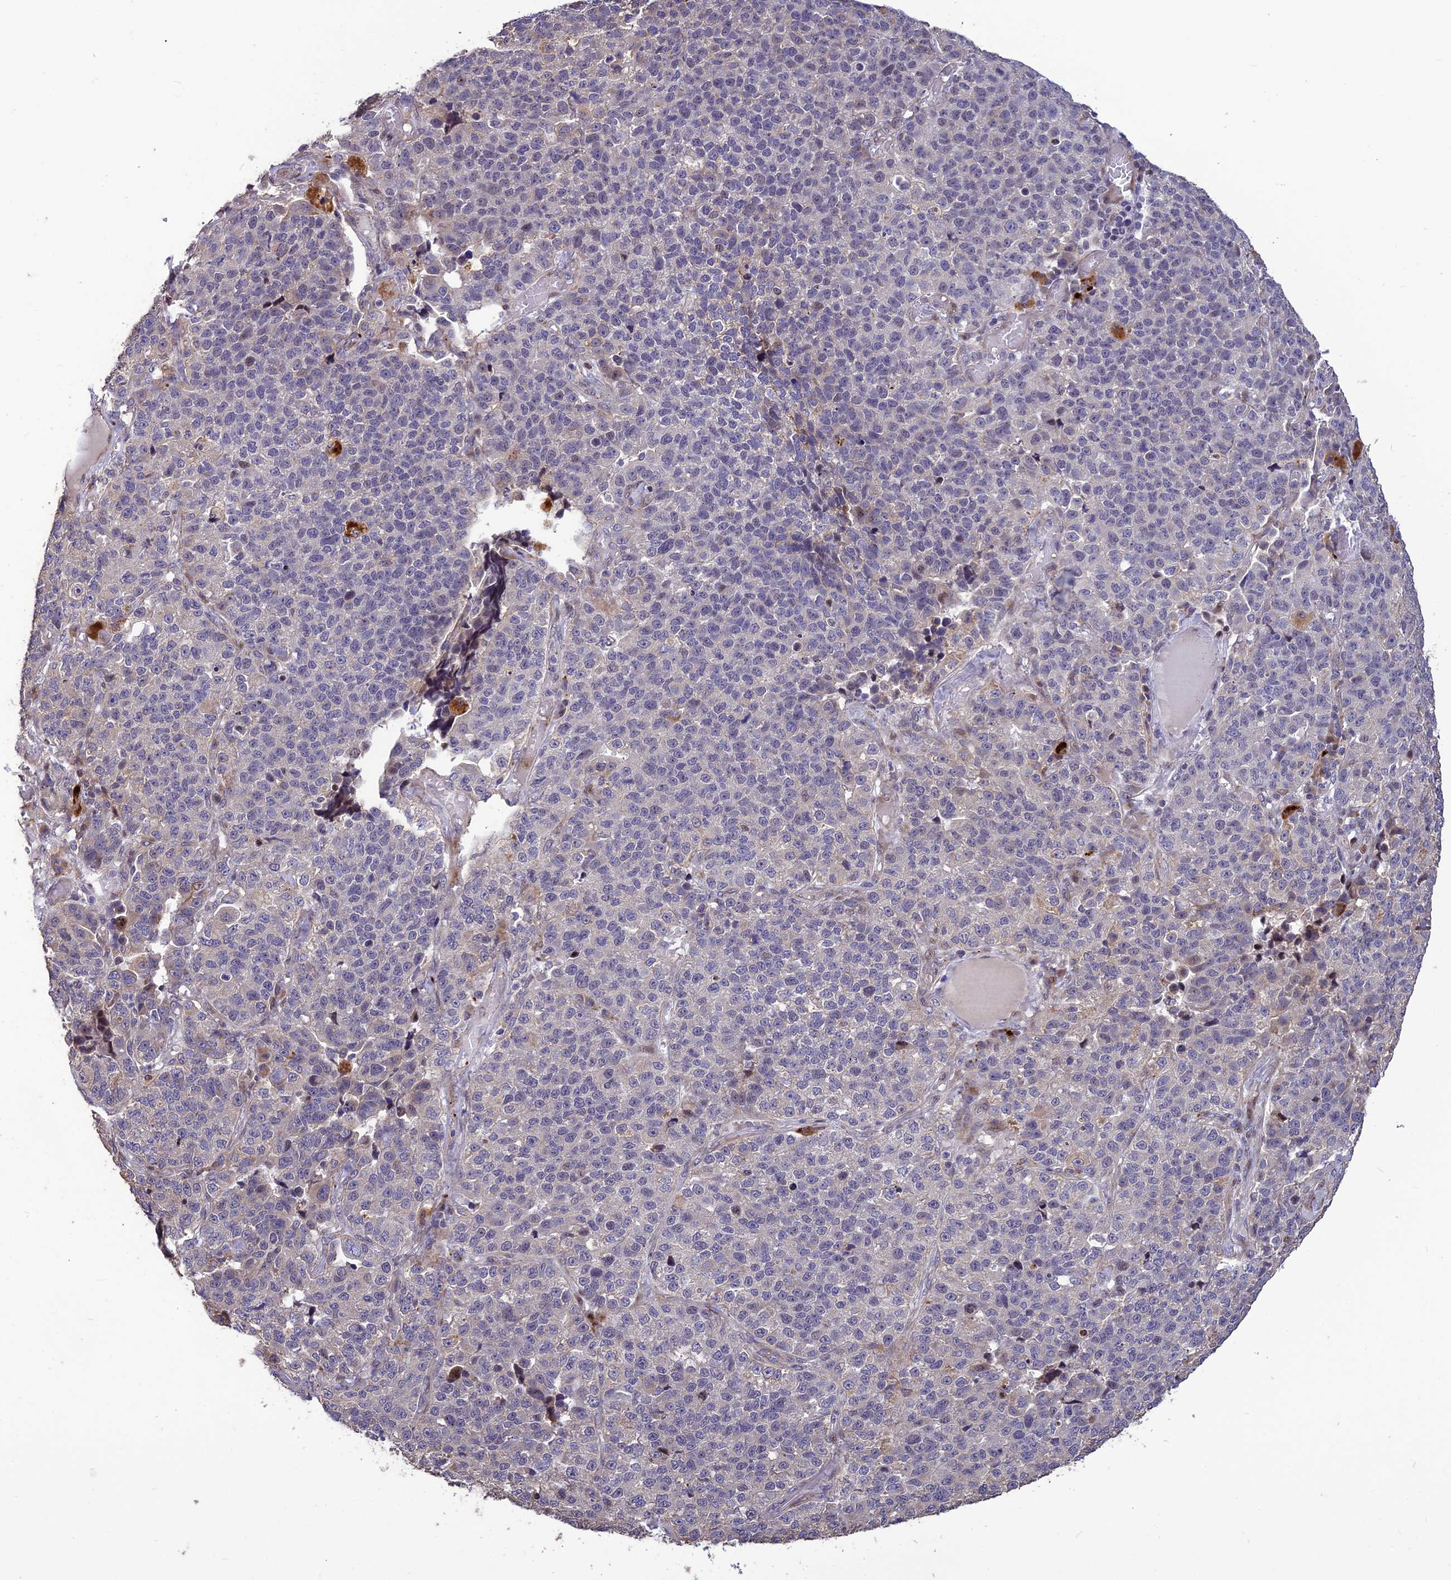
{"staining": {"intensity": "negative", "quantity": "none", "location": "none"}, "tissue": "lung cancer", "cell_type": "Tumor cells", "image_type": "cancer", "snomed": [{"axis": "morphology", "description": "Adenocarcinoma, NOS"}, {"axis": "topography", "description": "Lung"}], "caption": "The immunohistochemistry (IHC) histopathology image has no significant expression in tumor cells of lung adenocarcinoma tissue.", "gene": "SPG21", "patient": {"sex": "male", "age": 49}}